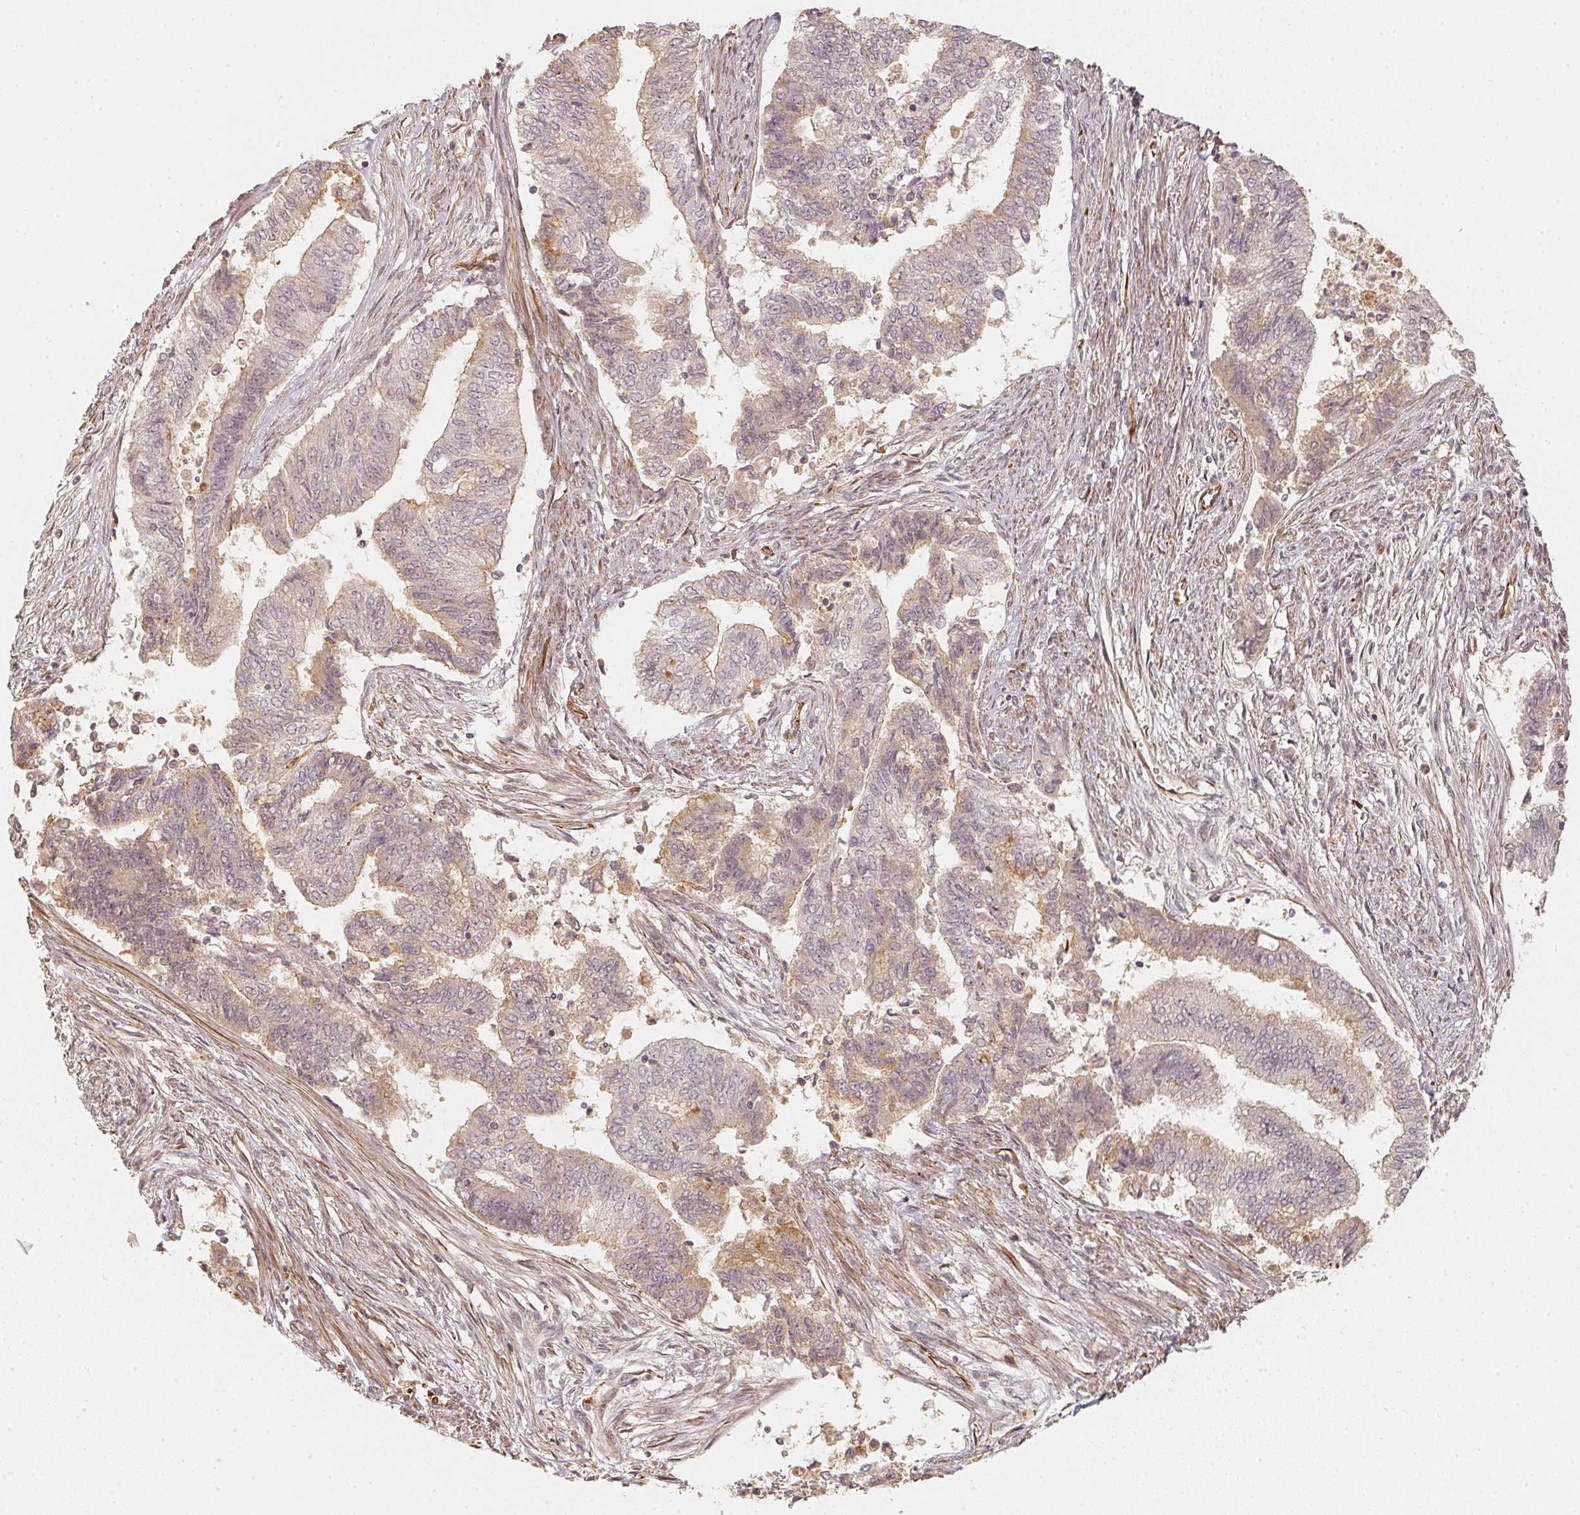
{"staining": {"intensity": "negative", "quantity": "none", "location": "none"}, "tissue": "endometrial cancer", "cell_type": "Tumor cells", "image_type": "cancer", "snomed": [{"axis": "morphology", "description": "Adenocarcinoma, NOS"}, {"axis": "topography", "description": "Endometrium"}], "caption": "A photomicrograph of endometrial cancer stained for a protein displays no brown staining in tumor cells.", "gene": "SERPINE1", "patient": {"sex": "female", "age": 65}}